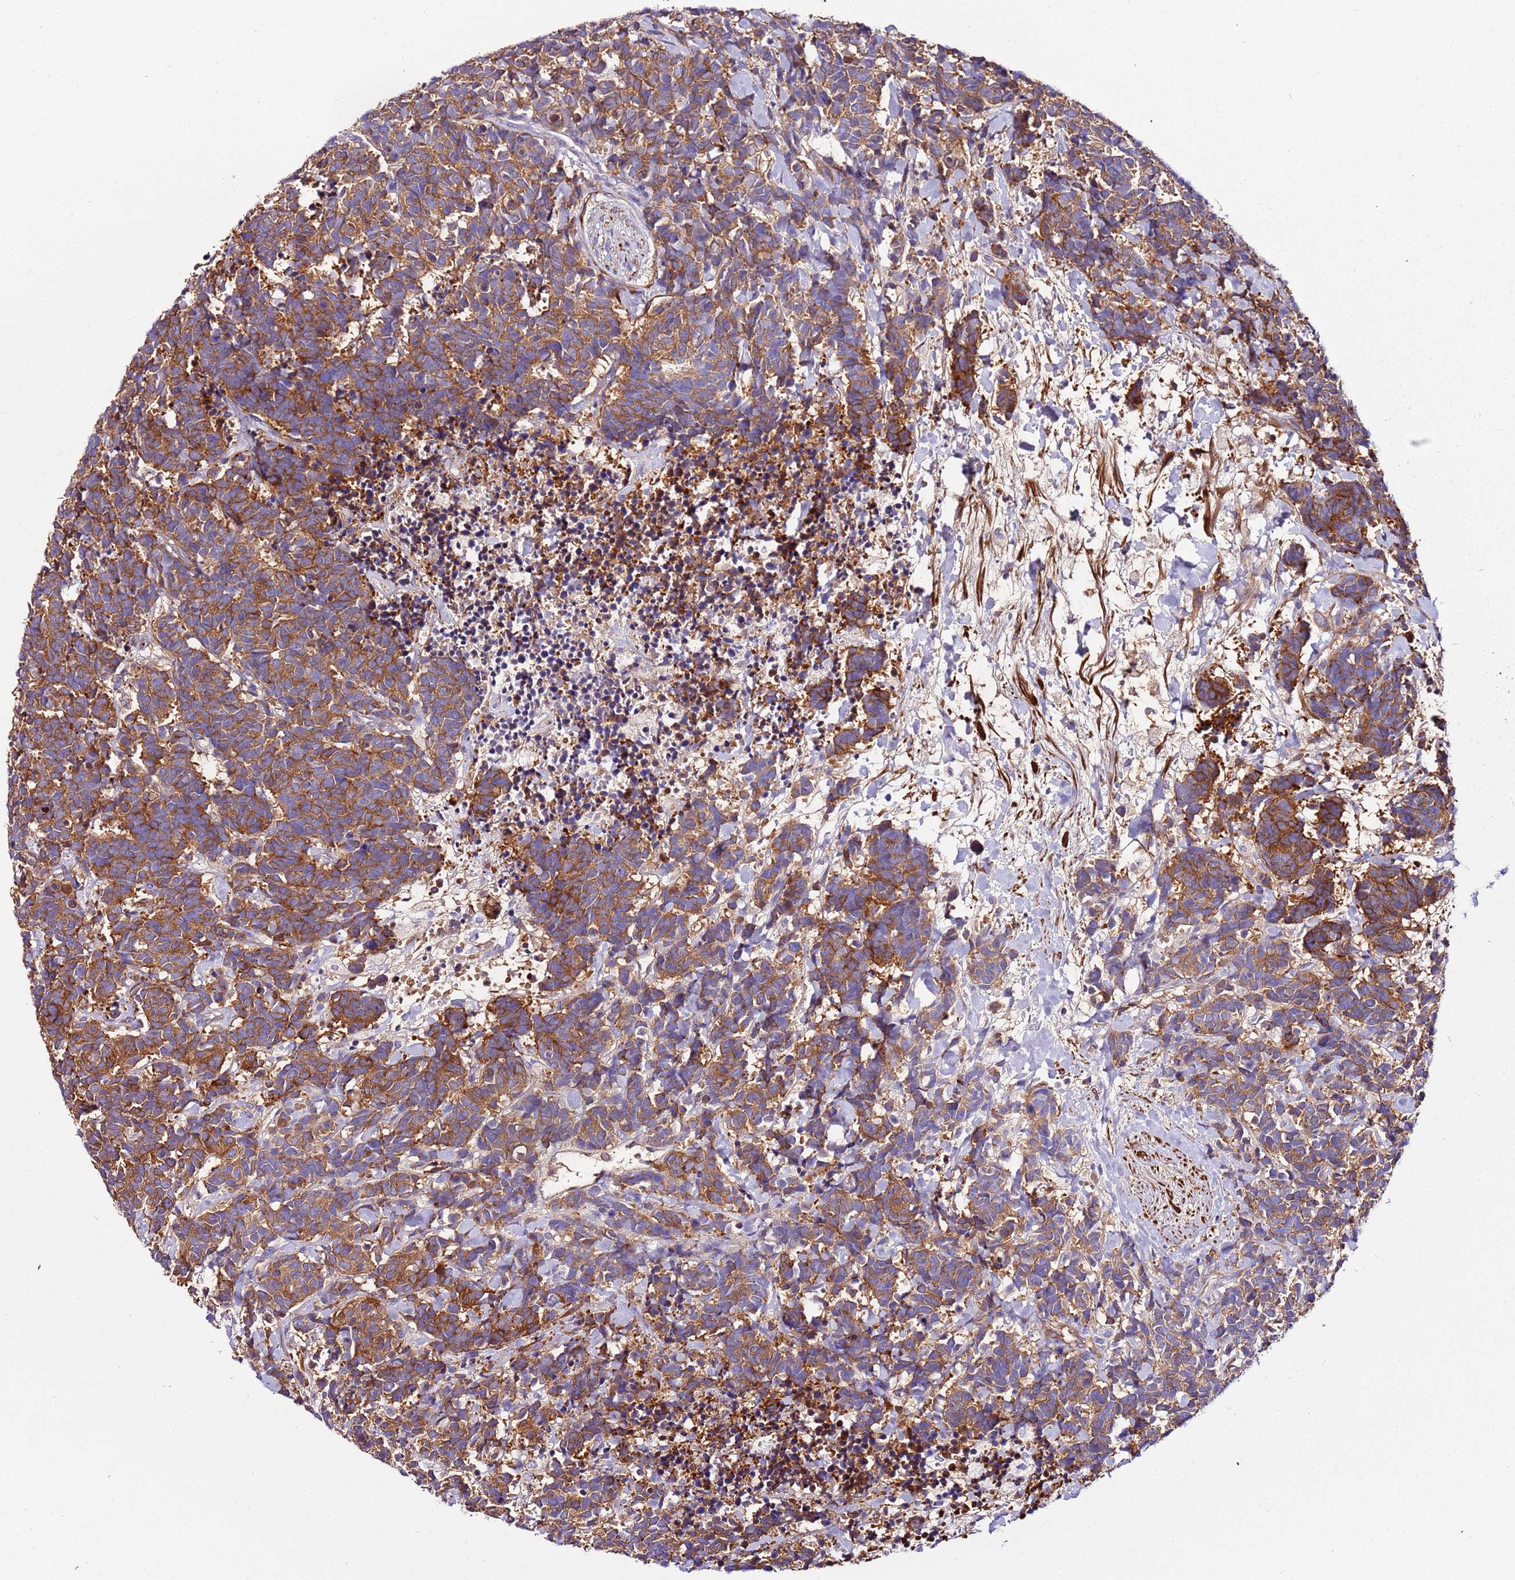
{"staining": {"intensity": "moderate", "quantity": ">75%", "location": "cytoplasmic/membranous"}, "tissue": "carcinoid", "cell_type": "Tumor cells", "image_type": "cancer", "snomed": [{"axis": "morphology", "description": "Carcinoma, NOS"}, {"axis": "morphology", "description": "Carcinoid, malignant, NOS"}, {"axis": "topography", "description": "Prostate"}], "caption": "Tumor cells exhibit moderate cytoplasmic/membranous staining in about >75% of cells in carcinoid.", "gene": "FAM174C", "patient": {"sex": "male", "age": 57}}